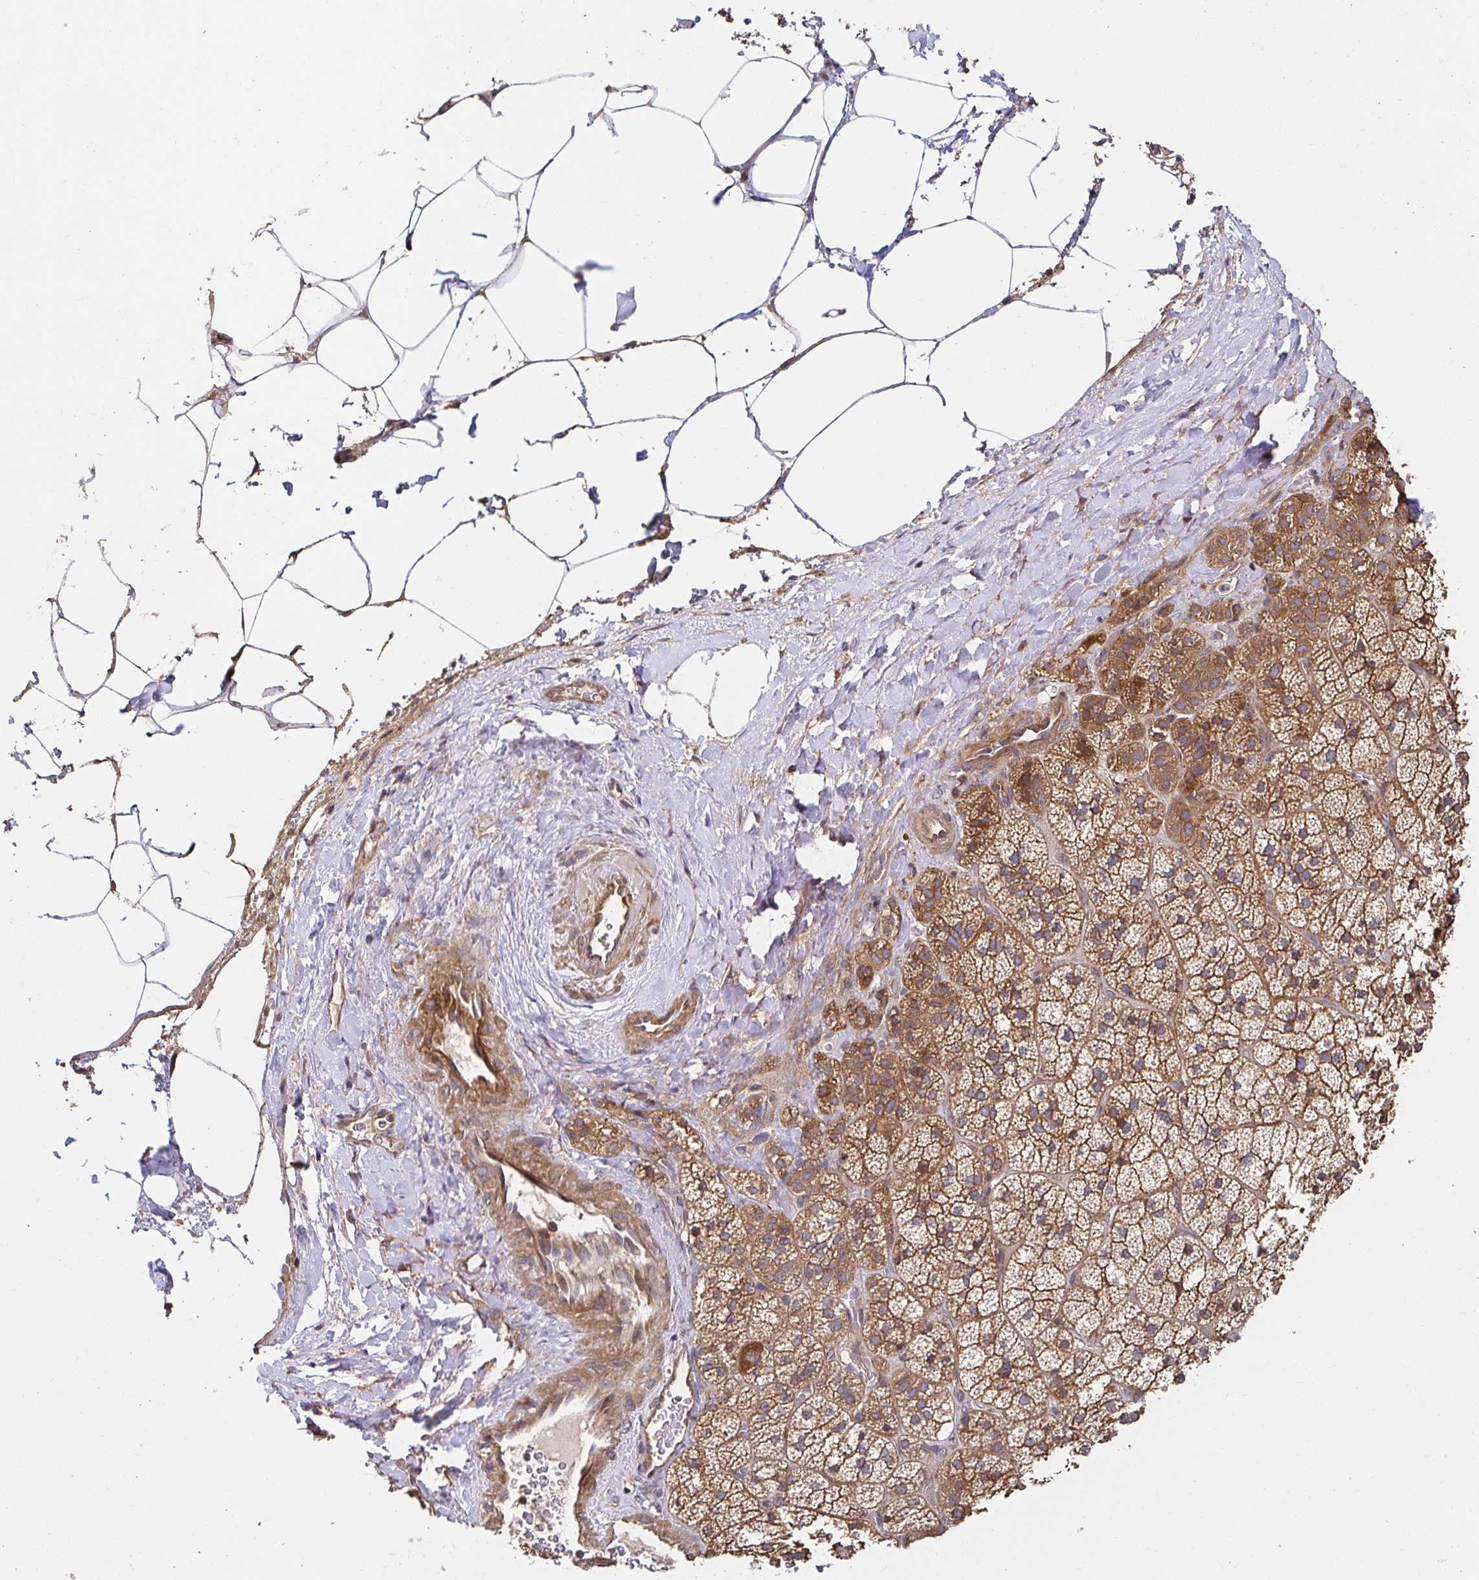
{"staining": {"intensity": "moderate", "quantity": ">75%", "location": "cytoplasmic/membranous,nuclear"}, "tissue": "adrenal gland", "cell_type": "Glandular cells", "image_type": "normal", "snomed": [{"axis": "morphology", "description": "Normal tissue, NOS"}, {"axis": "topography", "description": "Adrenal gland"}], "caption": "Moderate cytoplasmic/membranous,nuclear expression is identified in about >75% of glandular cells in unremarkable adrenal gland. (DAB IHC with brightfield microscopy, high magnification).", "gene": "APBB1", "patient": {"sex": "male", "age": 57}}